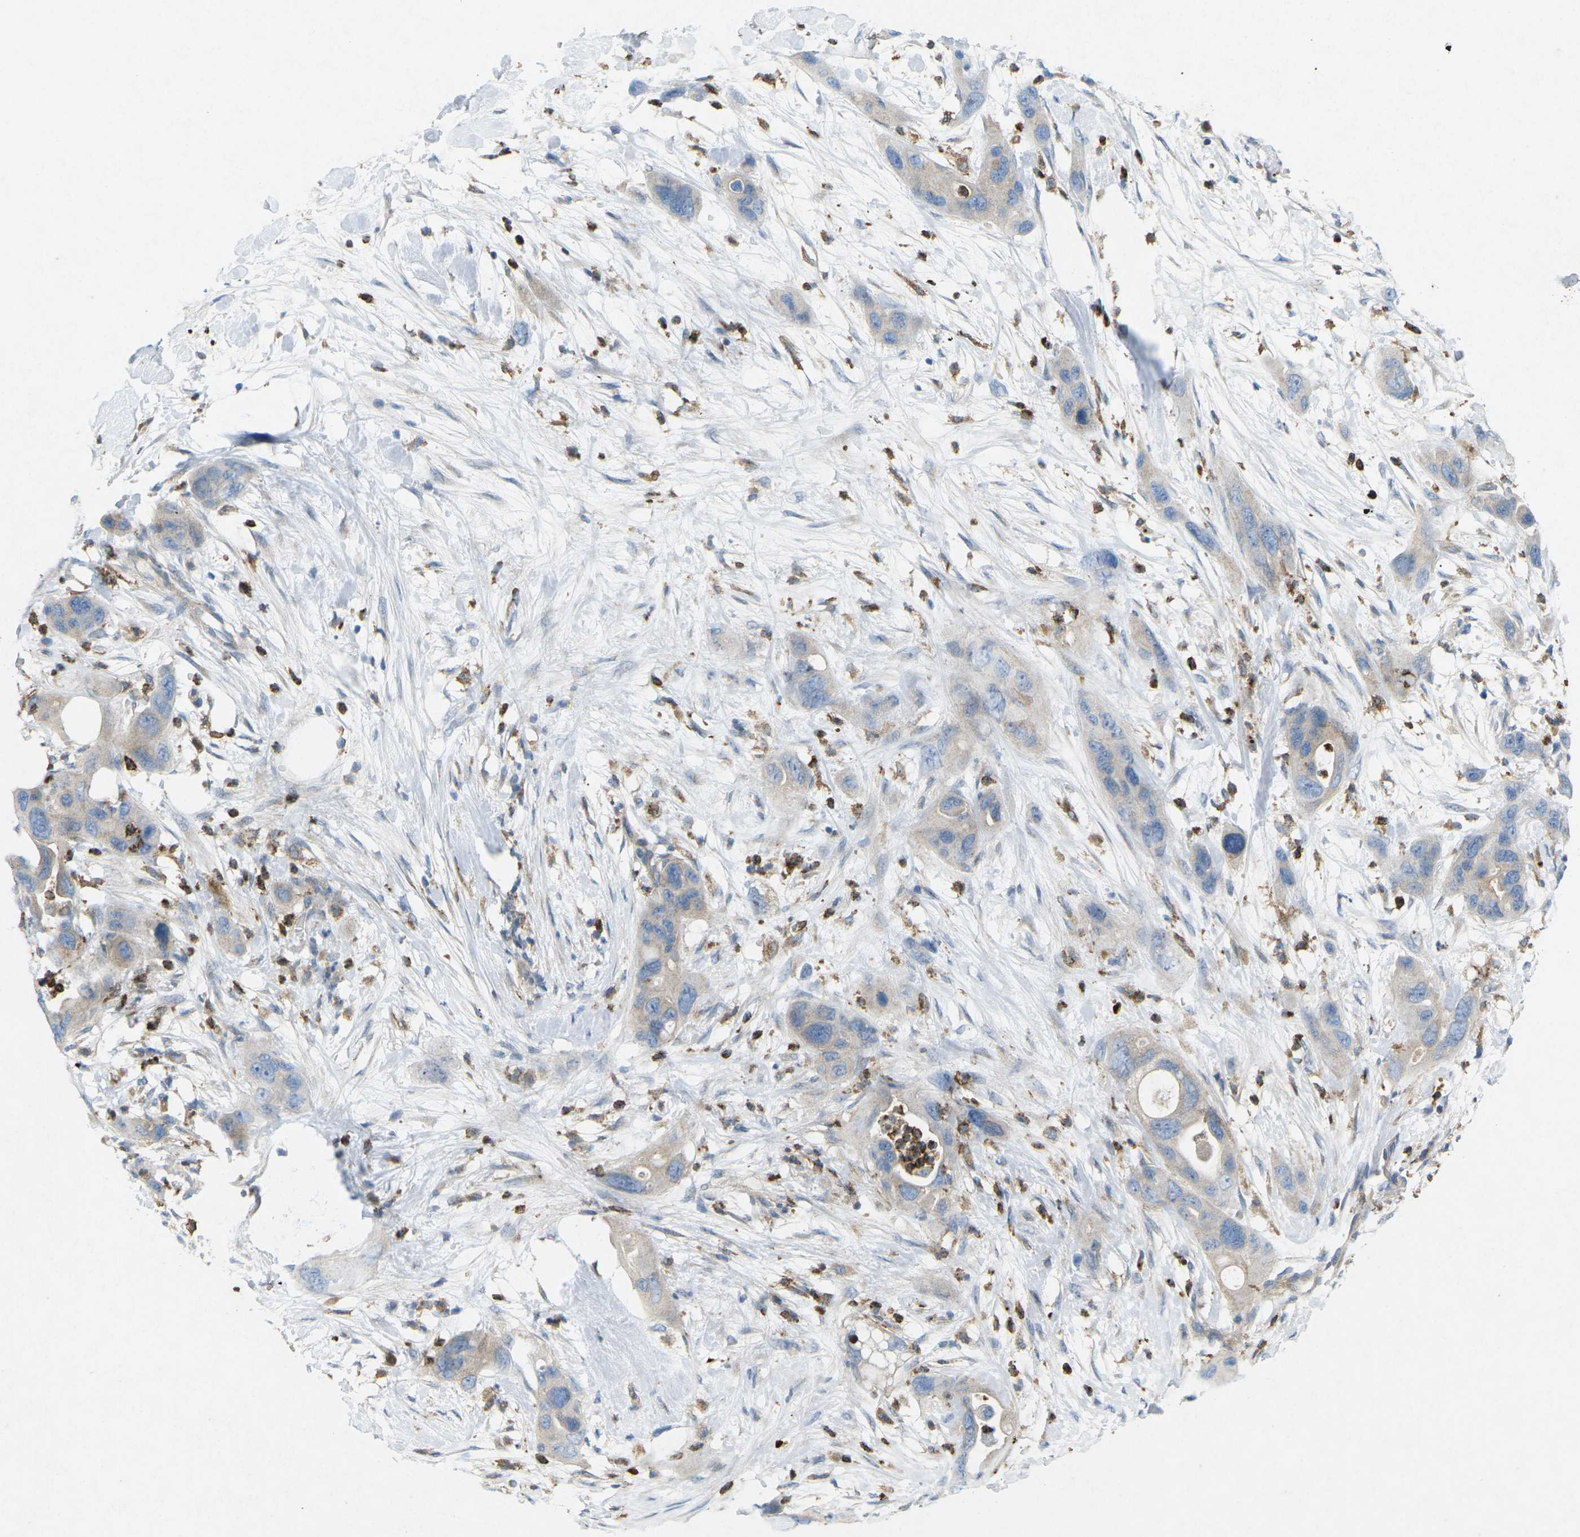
{"staining": {"intensity": "weak", "quantity": "25%-75%", "location": "cytoplasmic/membranous"}, "tissue": "pancreatic cancer", "cell_type": "Tumor cells", "image_type": "cancer", "snomed": [{"axis": "morphology", "description": "Adenocarcinoma, NOS"}, {"axis": "topography", "description": "Pancreas"}], "caption": "Protein staining exhibits weak cytoplasmic/membranous positivity in approximately 25%-75% of tumor cells in pancreatic cancer (adenocarcinoma).", "gene": "STK11", "patient": {"sex": "female", "age": 71}}